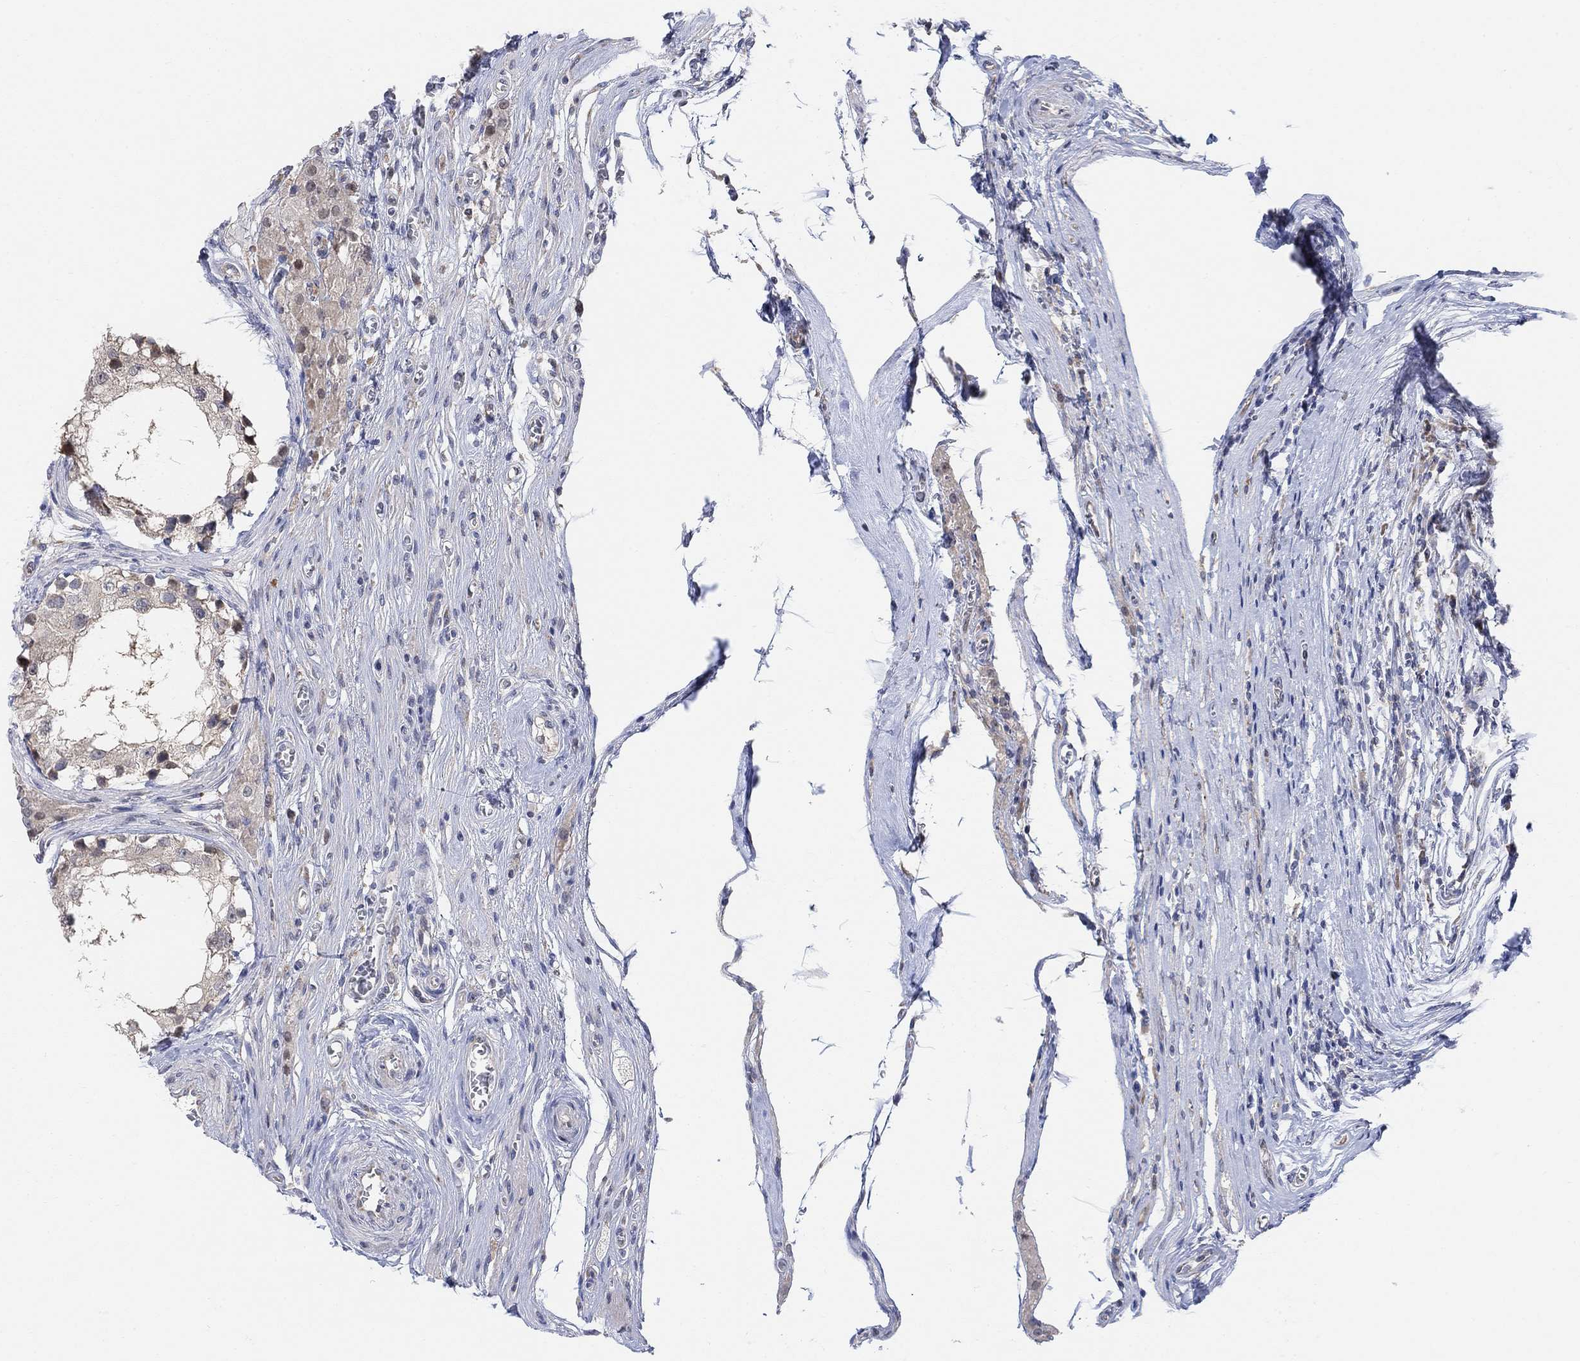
{"staining": {"intensity": "moderate", "quantity": "<25%", "location": "cytoplasmic/membranous"}, "tissue": "testis", "cell_type": "Cells in seminiferous ducts", "image_type": "normal", "snomed": [{"axis": "morphology", "description": "Normal tissue, NOS"}, {"axis": "morphology", "description": "Seminoma, NOS"}, {"axis": "topography", "description": "Testis"}], "caption": "Immunohistochemistry (IHC) histopathology image of normal human testis stained for a protein (brown), which reveals low levels of moderate cytoplasmic/membranous staining in approximately <25% of cells in seminiferous ducts.", "gene": "CNTF", "patient": {"sex": "male", "age": 65}}